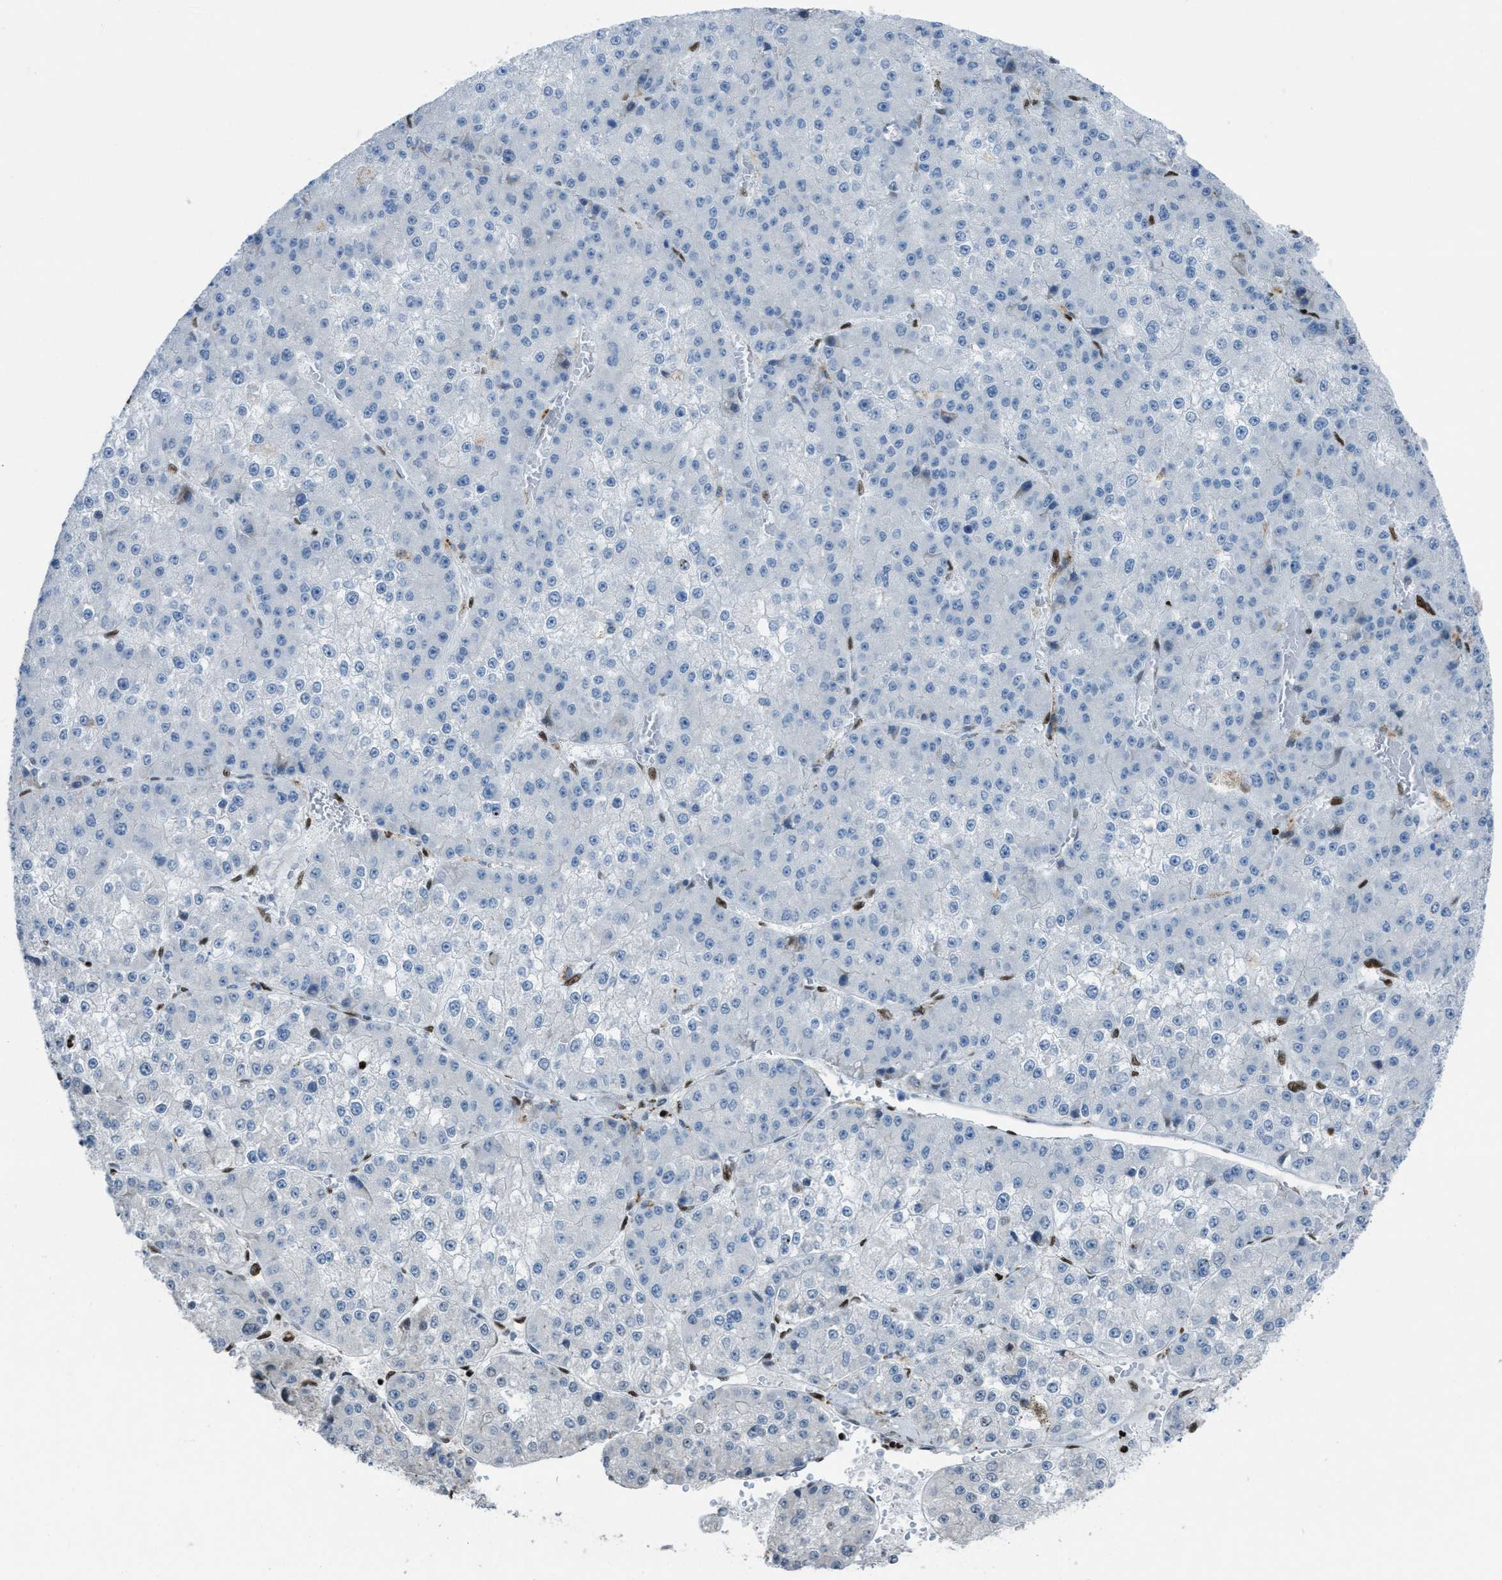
{"staining": {"intensity": "negative", "quantity": "none", "location": "none"}, "tissue": "liver cancer", "cell_type": "Tumor cells", "image_type": "cancer", "snomed": [{"axis": "morphology", "description": "Carcinoma, Hepatocellular, NOS"}, {"axis": "topography", "description": "Liver"}], "caption": "Tumor cells show no significant positivity in liver cancer (hepatocellular carcinoma). (Brightfield microscopy of DAB (3,3'-diaminobenzidine) immunohistochemistry (IHC) at high magnification).", "gene": "SLFN5", "patient": {"sex": "female", "age": 73}}